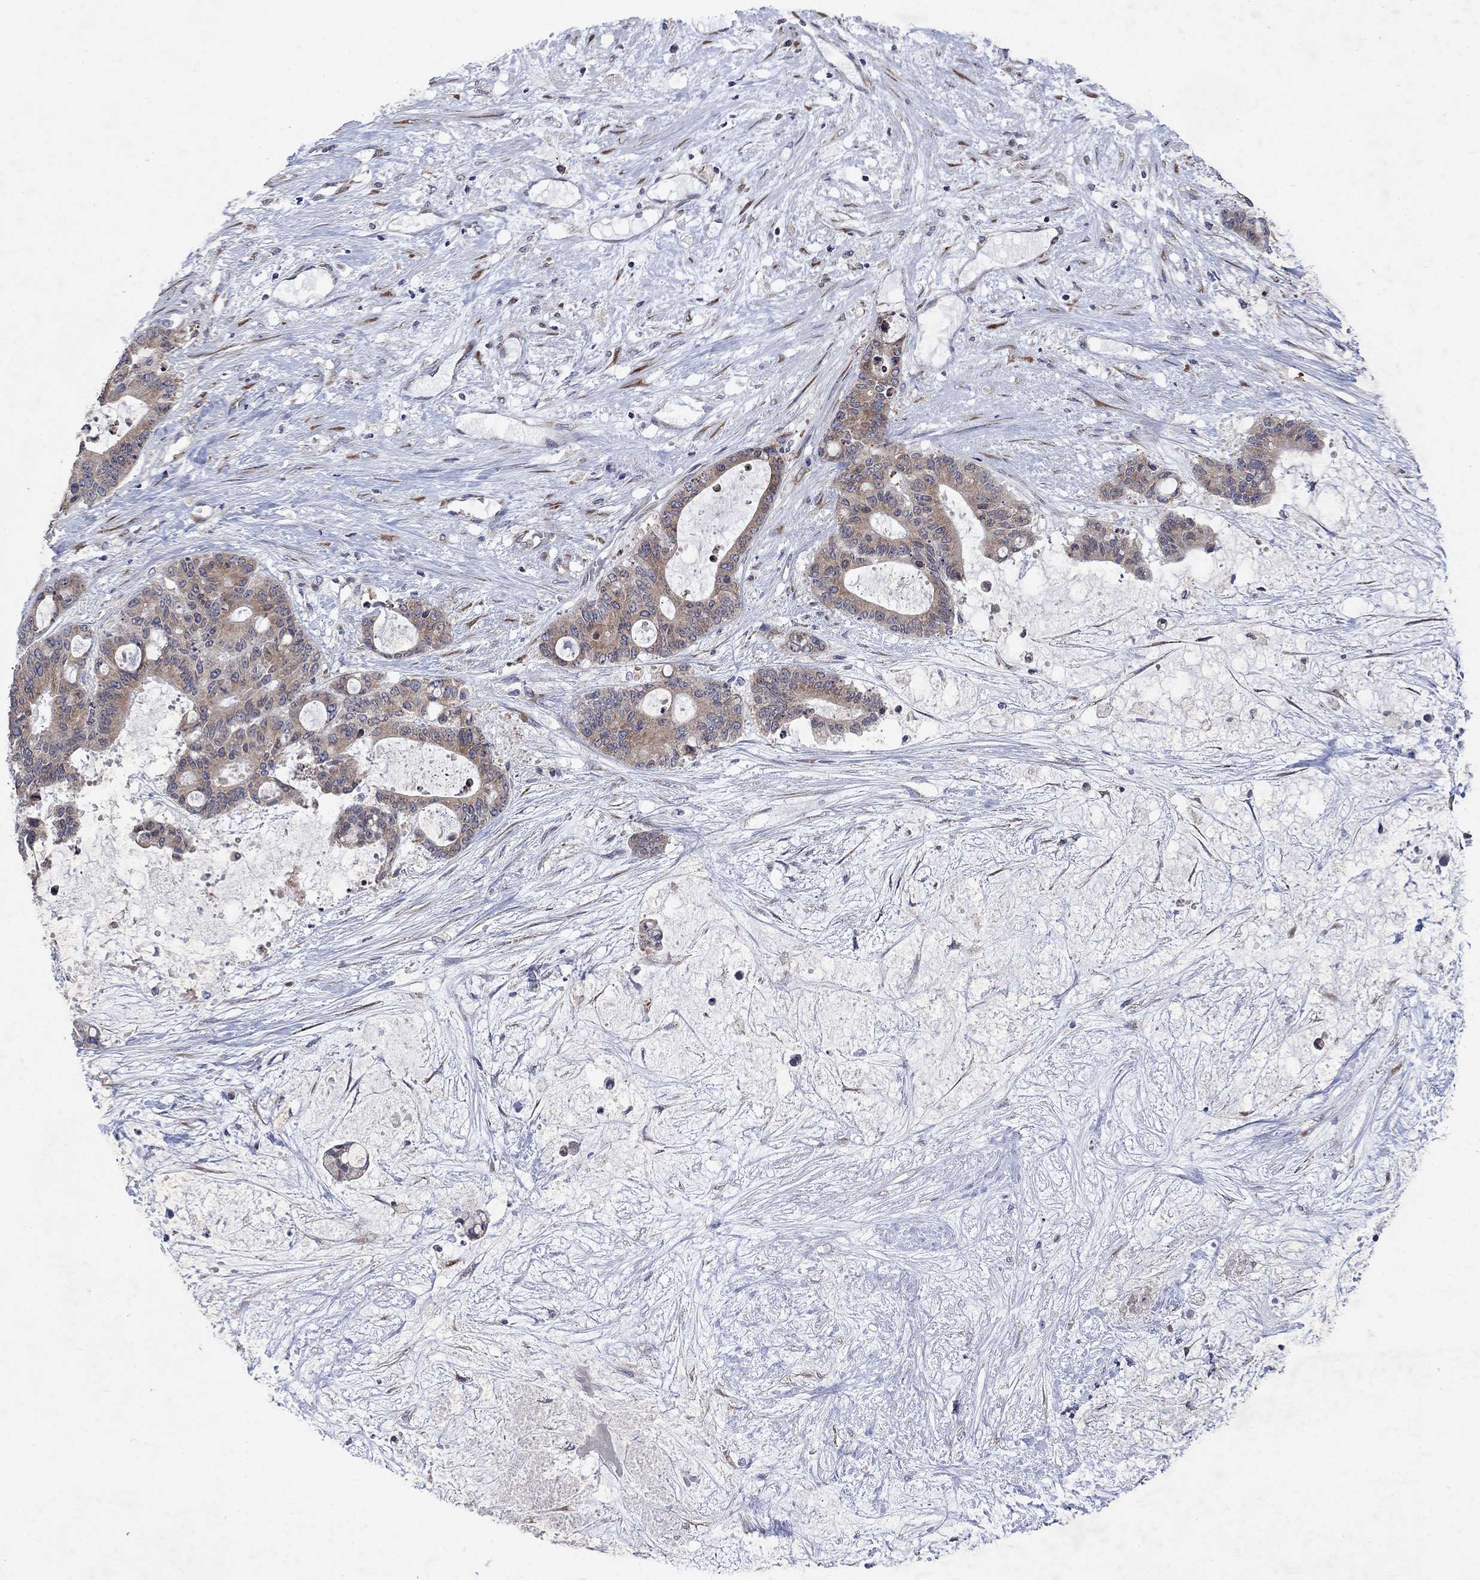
{"staining": {"intensity": "moderate", "quantity": ">75%", "location": "cytoplasmic/membranous"}, "tissue": "liver cancer", "cell_type": "Tumor cells", "image_type": "cancer", "snomed": [{"axis": "morphology", "description": "Normal tissue, NOS"}, {"axis": "morphology", "description": "Cholangiocarcinoma"}, {"axis": "topography", "description": "Liver"}, {"axis": "topography", "description": "Peripheral nerve tissue"}], "caption": "IHC photomicrograph of human liver cholangiocarcinoma stained for a protein (brown), which displays medium levels of moderate cytoplasmic/membranous expression in approximately >75% of tumor cells.", "gene": "TMEM97", "patient": {"sex": "female", "age": 73}}